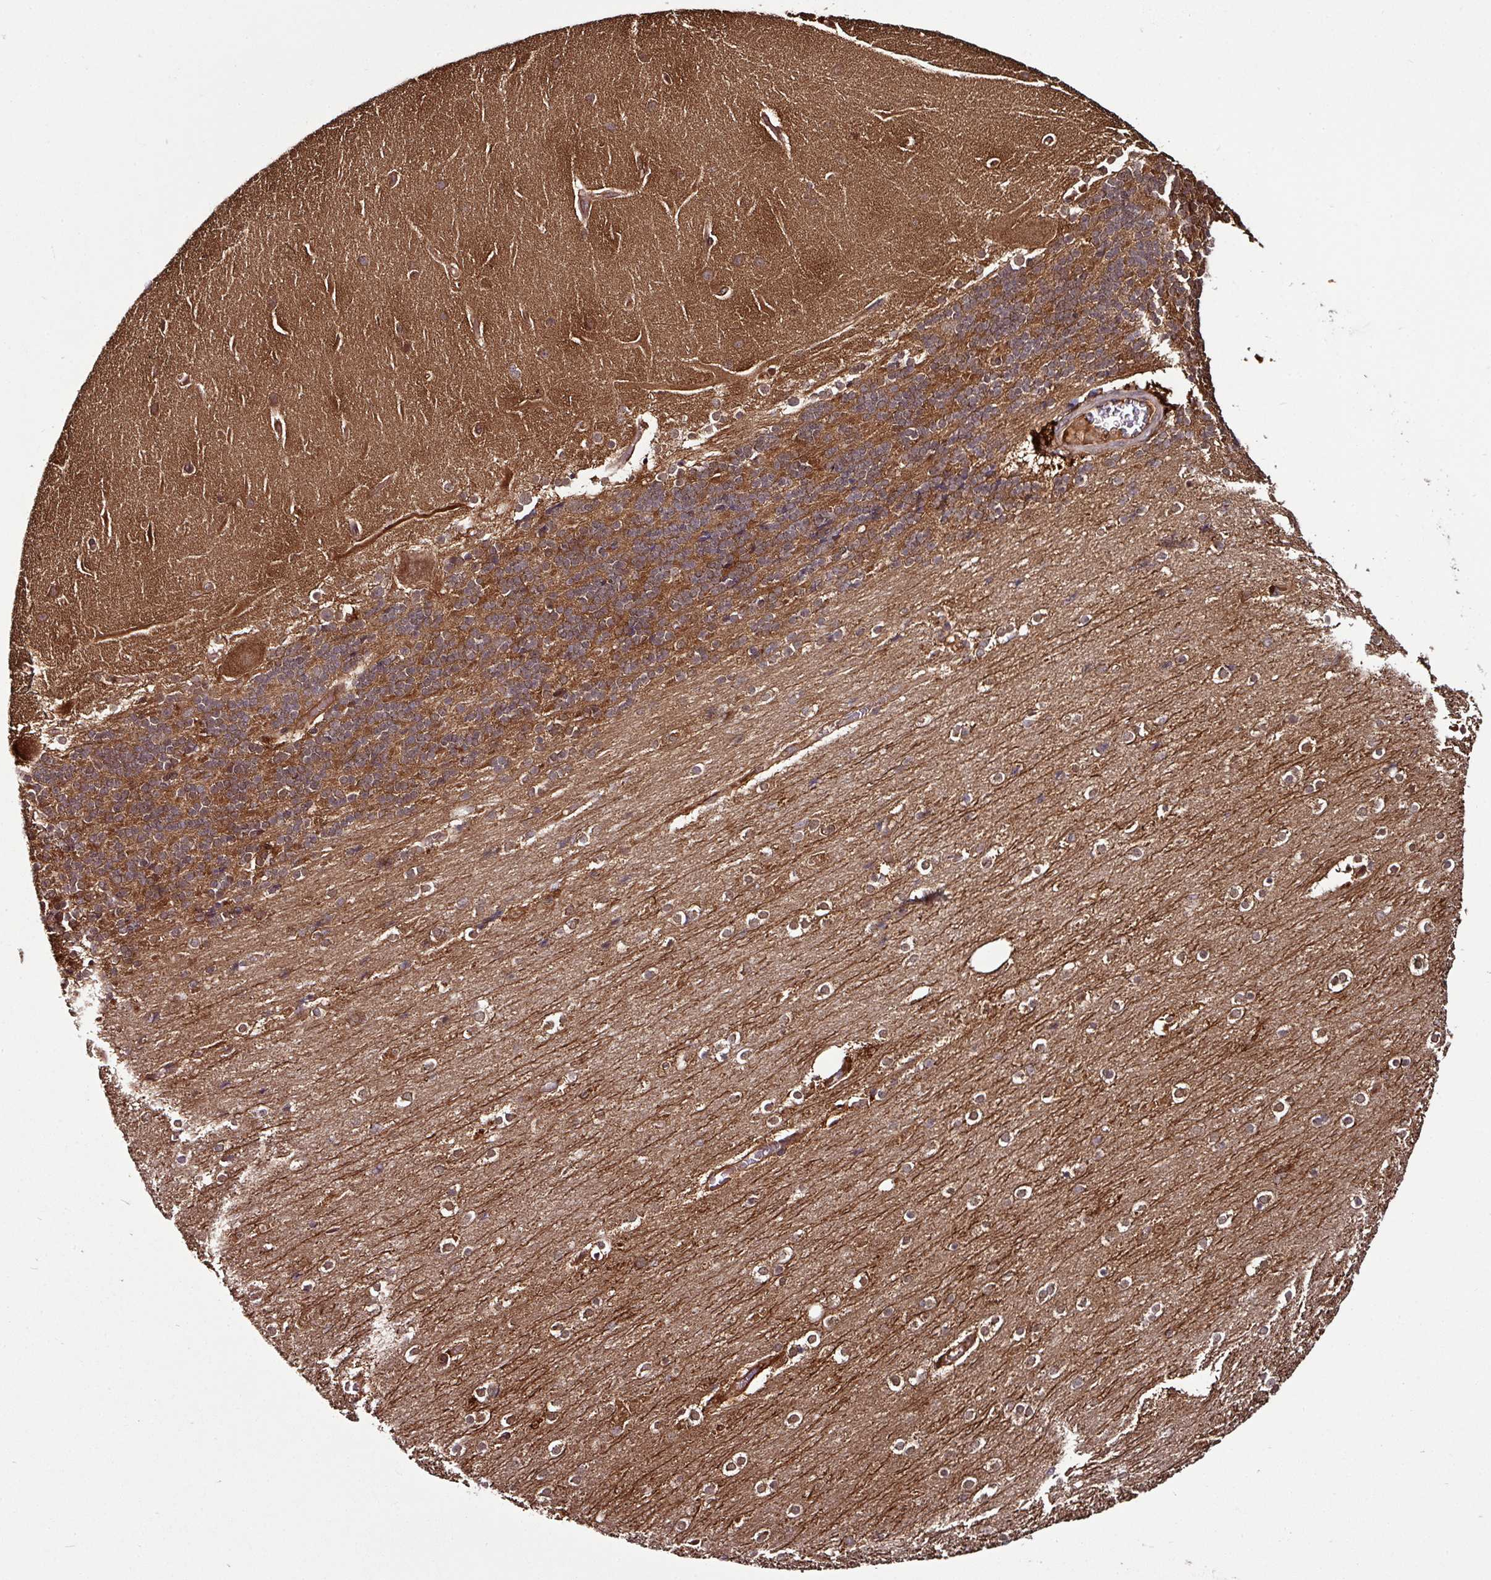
{"staining": {"intensity": "moderate", "quantity": "25%-75%", "location": "cytoplasmic/membranous"}, "tissue": "cerebellum", "cell_type": "Cells in granular layer", "image_type": "normal", "snomed": [{"axis": "morphology", "description": "Normal tissue, NOS"}, {"axis": "topography", "description": "Cerebellum"}], "caption": "An image showing moderate cytoplasmic/membranous staining in approximately 25%-75% of cells in granular layer in normal cerebellum, as visualized by brown immunohistochemical staining.", "gene": "GNPDA1", "patient": {"sex": "female", "age": 54}}